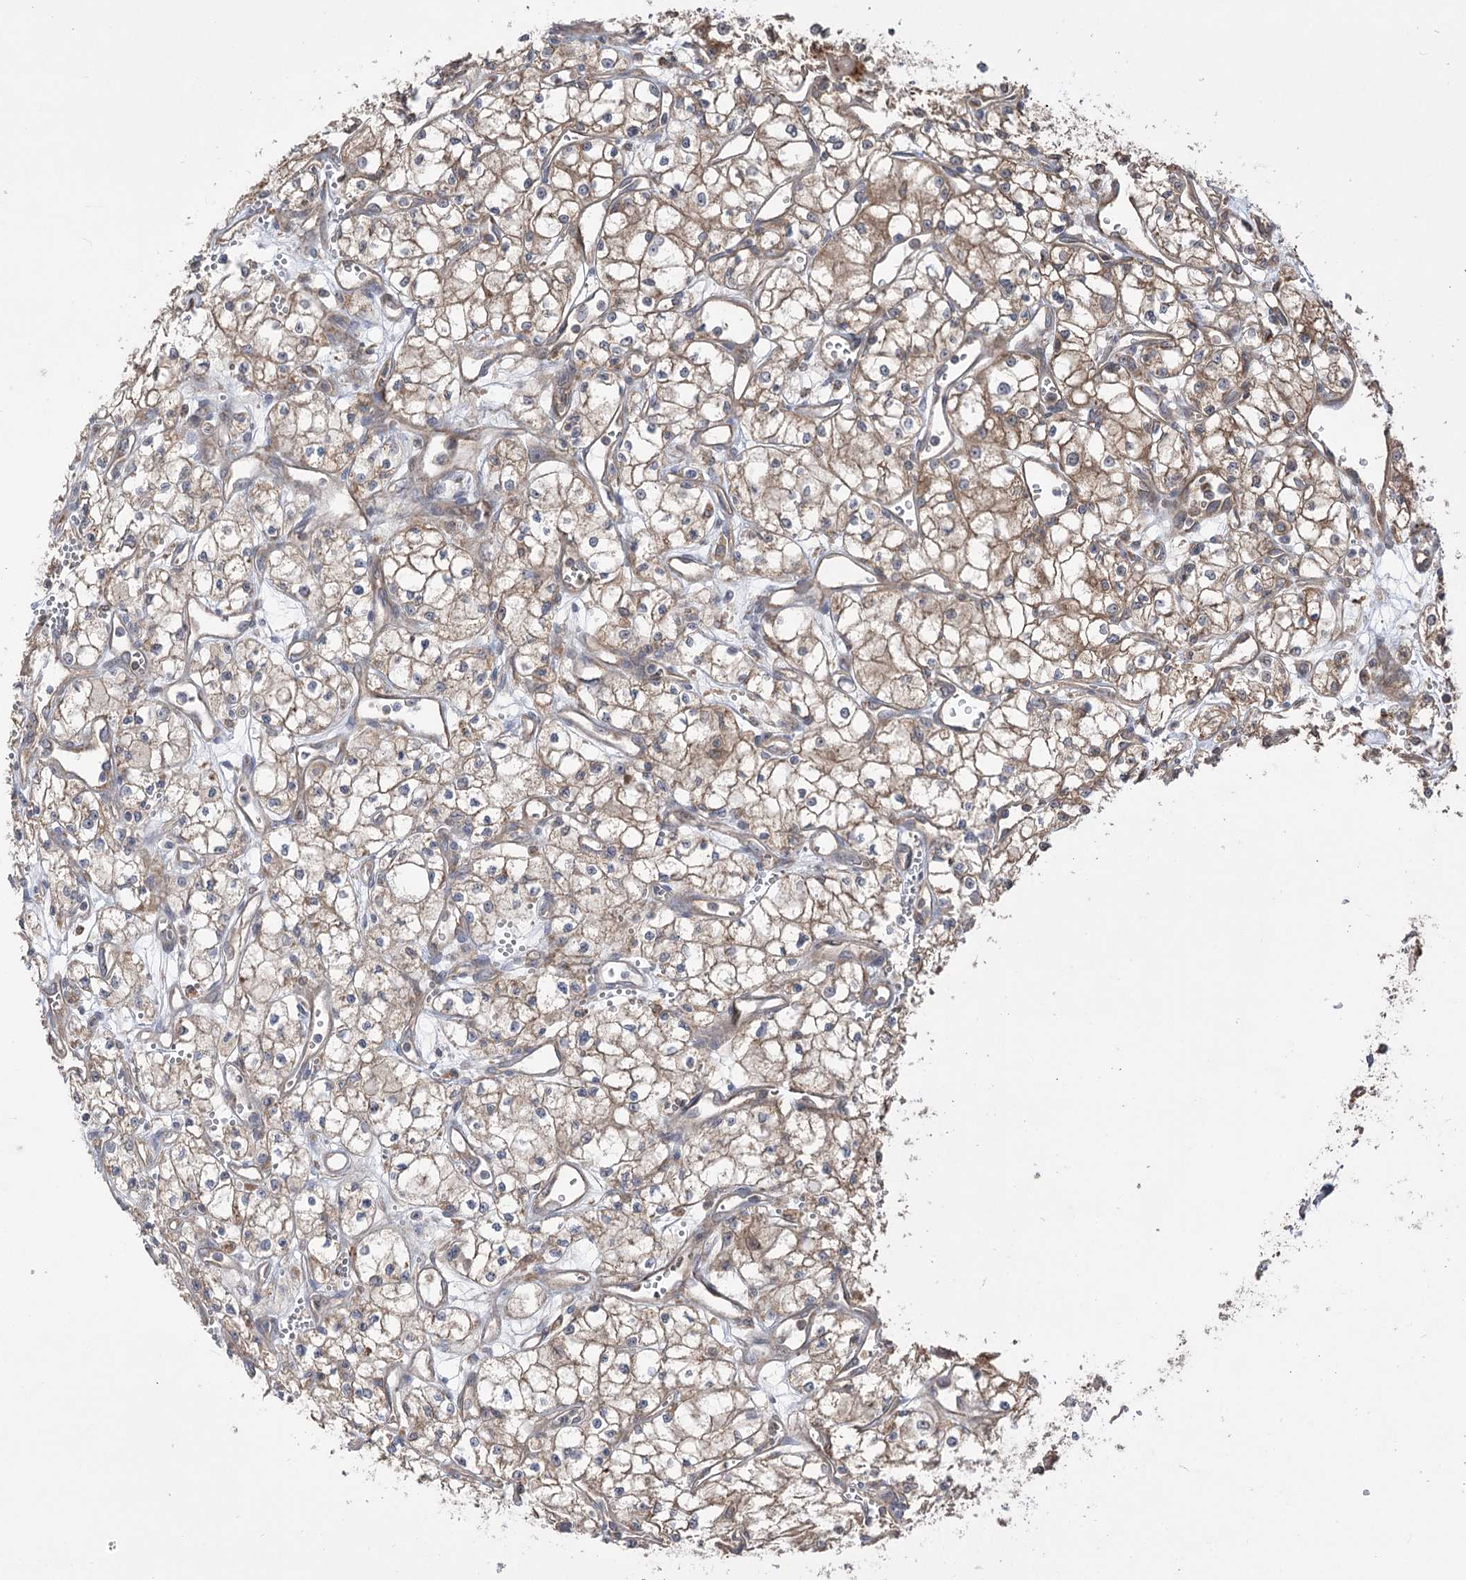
{"staining": {"intensity": "weak", "quantity": ">75%", "location": "cytoplasmic/membranous"}, "tissue": "renal cancer", "cell_type": "Tumor cells", "image_type": "cancer", "snomed": [{"axis": "morphology", "description": "Adenocarcinoma, NOS"}, {"axis": "topography", "description": "Kidney"}], "caption": "Tumor cells demonstrate weak cytoplasmic/membranous positivity in approximately >75% of cells in adenocarcinoma (renal).", "gene": "XYLB", "patient": {"sex": "male", "age": 59}}